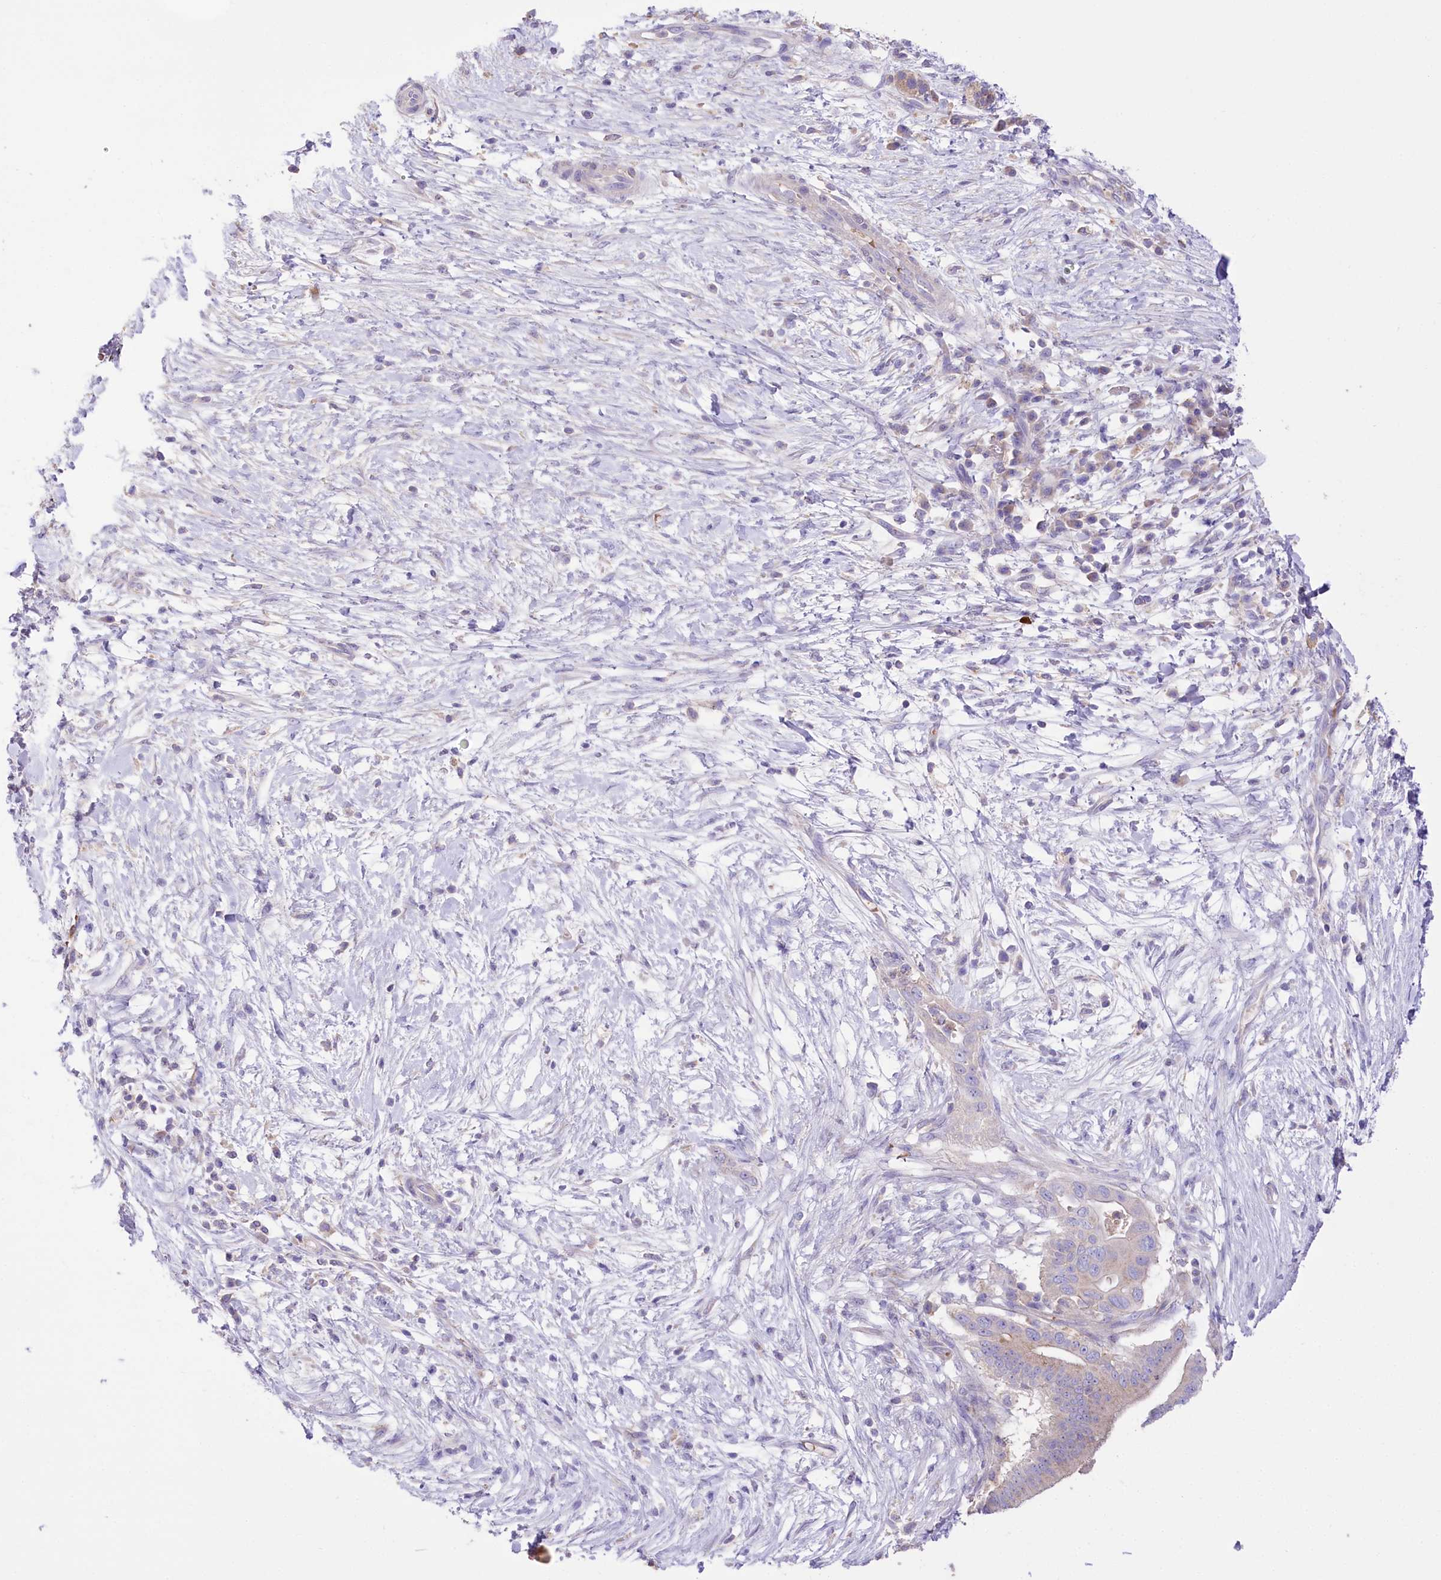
{"staining": {"intensity": "weak", "quantity": "<25%", "location": "cytoplasmic/membranous"}, "tissue": "pancreatic cancer", "cell_type": "Tumor cells", "image_type": "cancer", "snomed": [{"axis": "morphology", "description": "Adenocarcinoma, NOS"}, {"axis": "topography", "description": "Pancreas"}], "caption": "This is an immunohistochemistry image of human pancreatic adenocarcinoma. There is no positivity in tumor cells.", "gene": "PRSS53", "patient": {"sex": "male", "age": 68}}